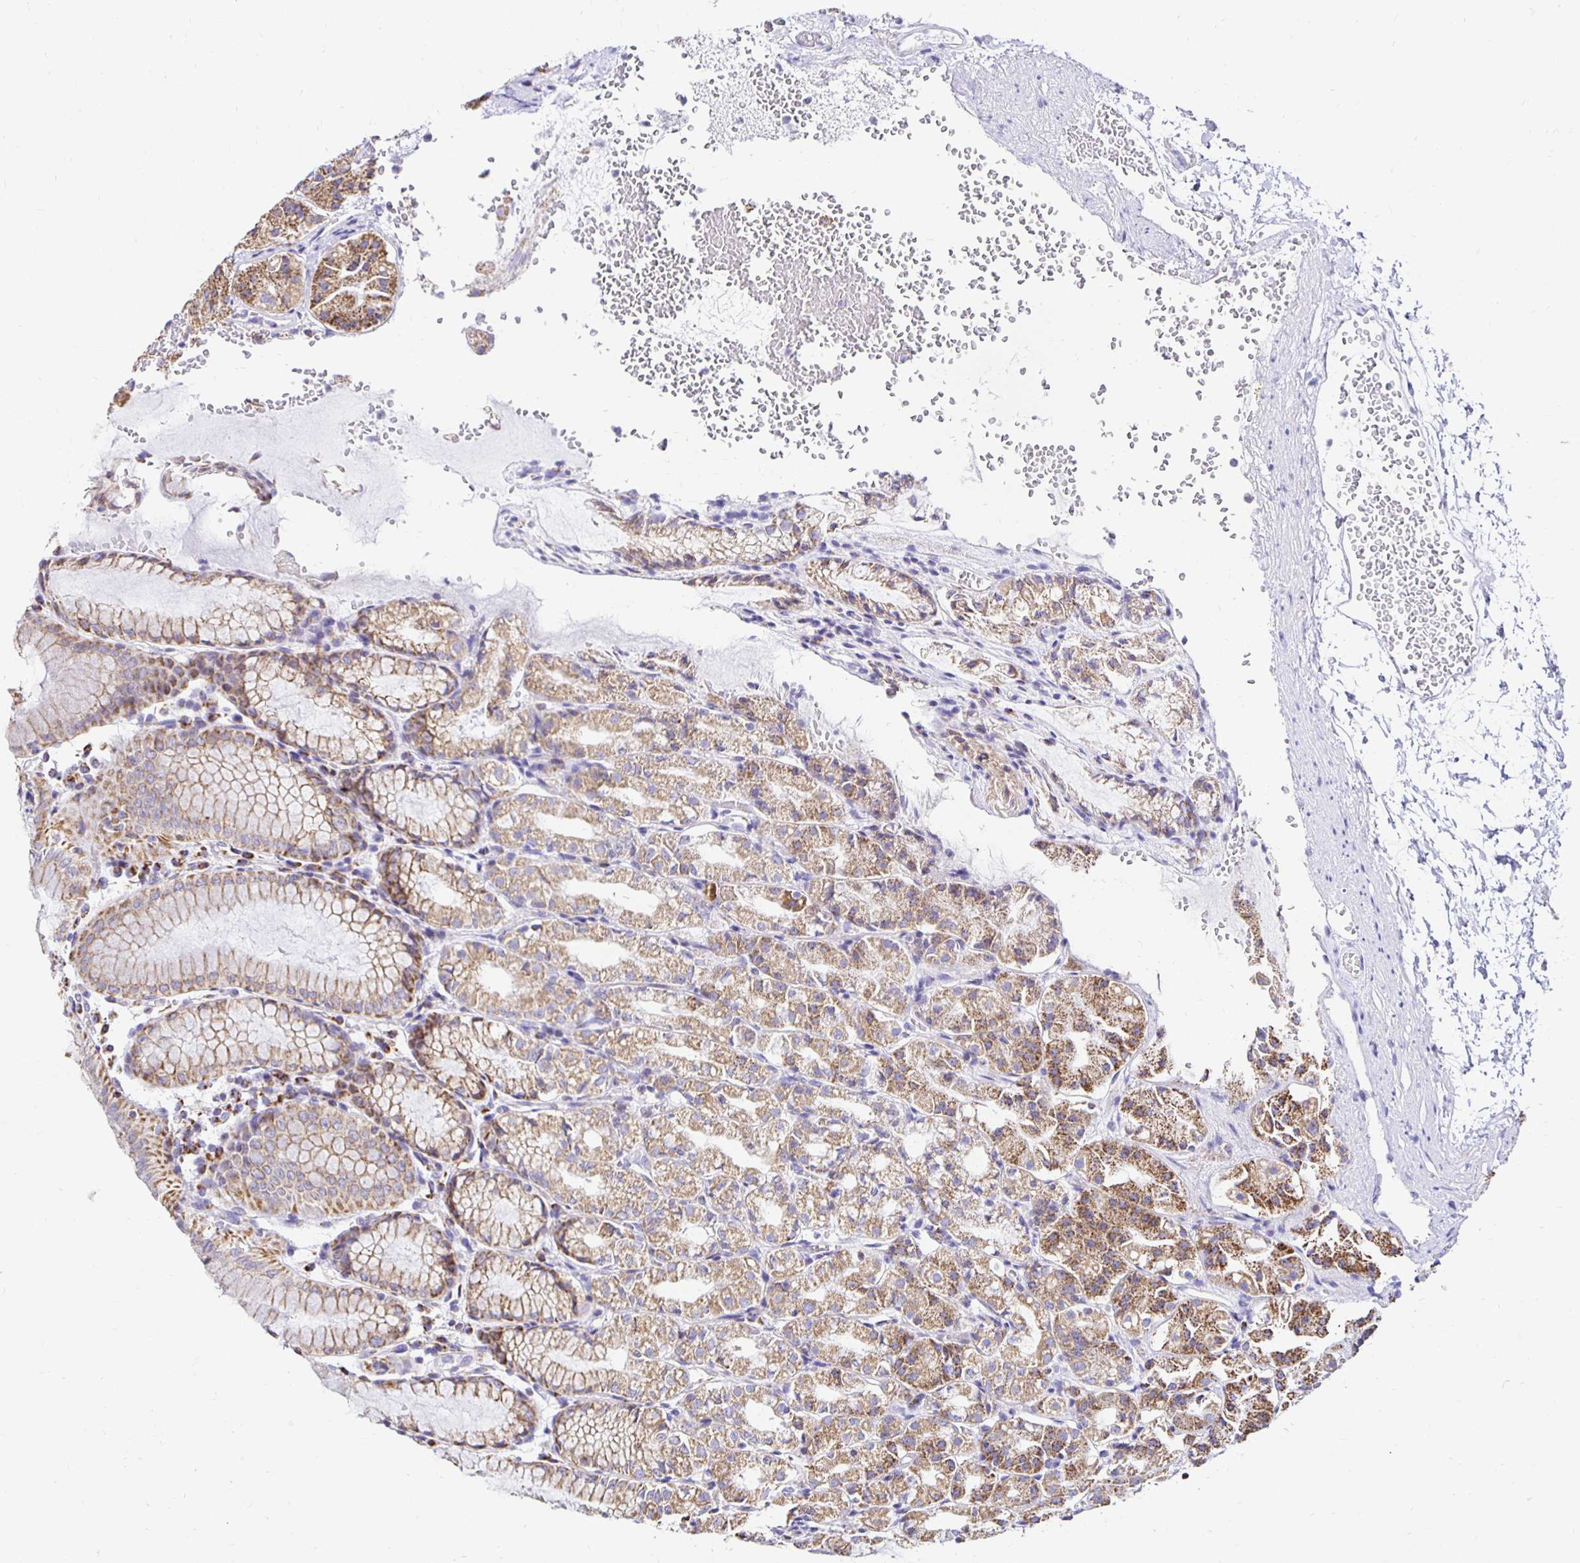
{"staining": {"intensity": "moderate", "quantity": ">75%", "location": "cytoplasmic/membranous"}, "tissue": "stomach", "cell_type": "Glandular cells", "image_type": "normal", "snomed": [{"axis": "morphology", "description": "Normal tissue, NOS"}, {"axis": "topography", "description": "Stomach"}], "caption": "Immunohistochemistry micrograph of benign stomach stained for a protein (brown), which displays medium levels of moderate cytoplasmic/membranous positivity in approximately >75% of glandular cells.", "gene": "PLAAT2", "patient": {"sex": "female", "age": 57}}